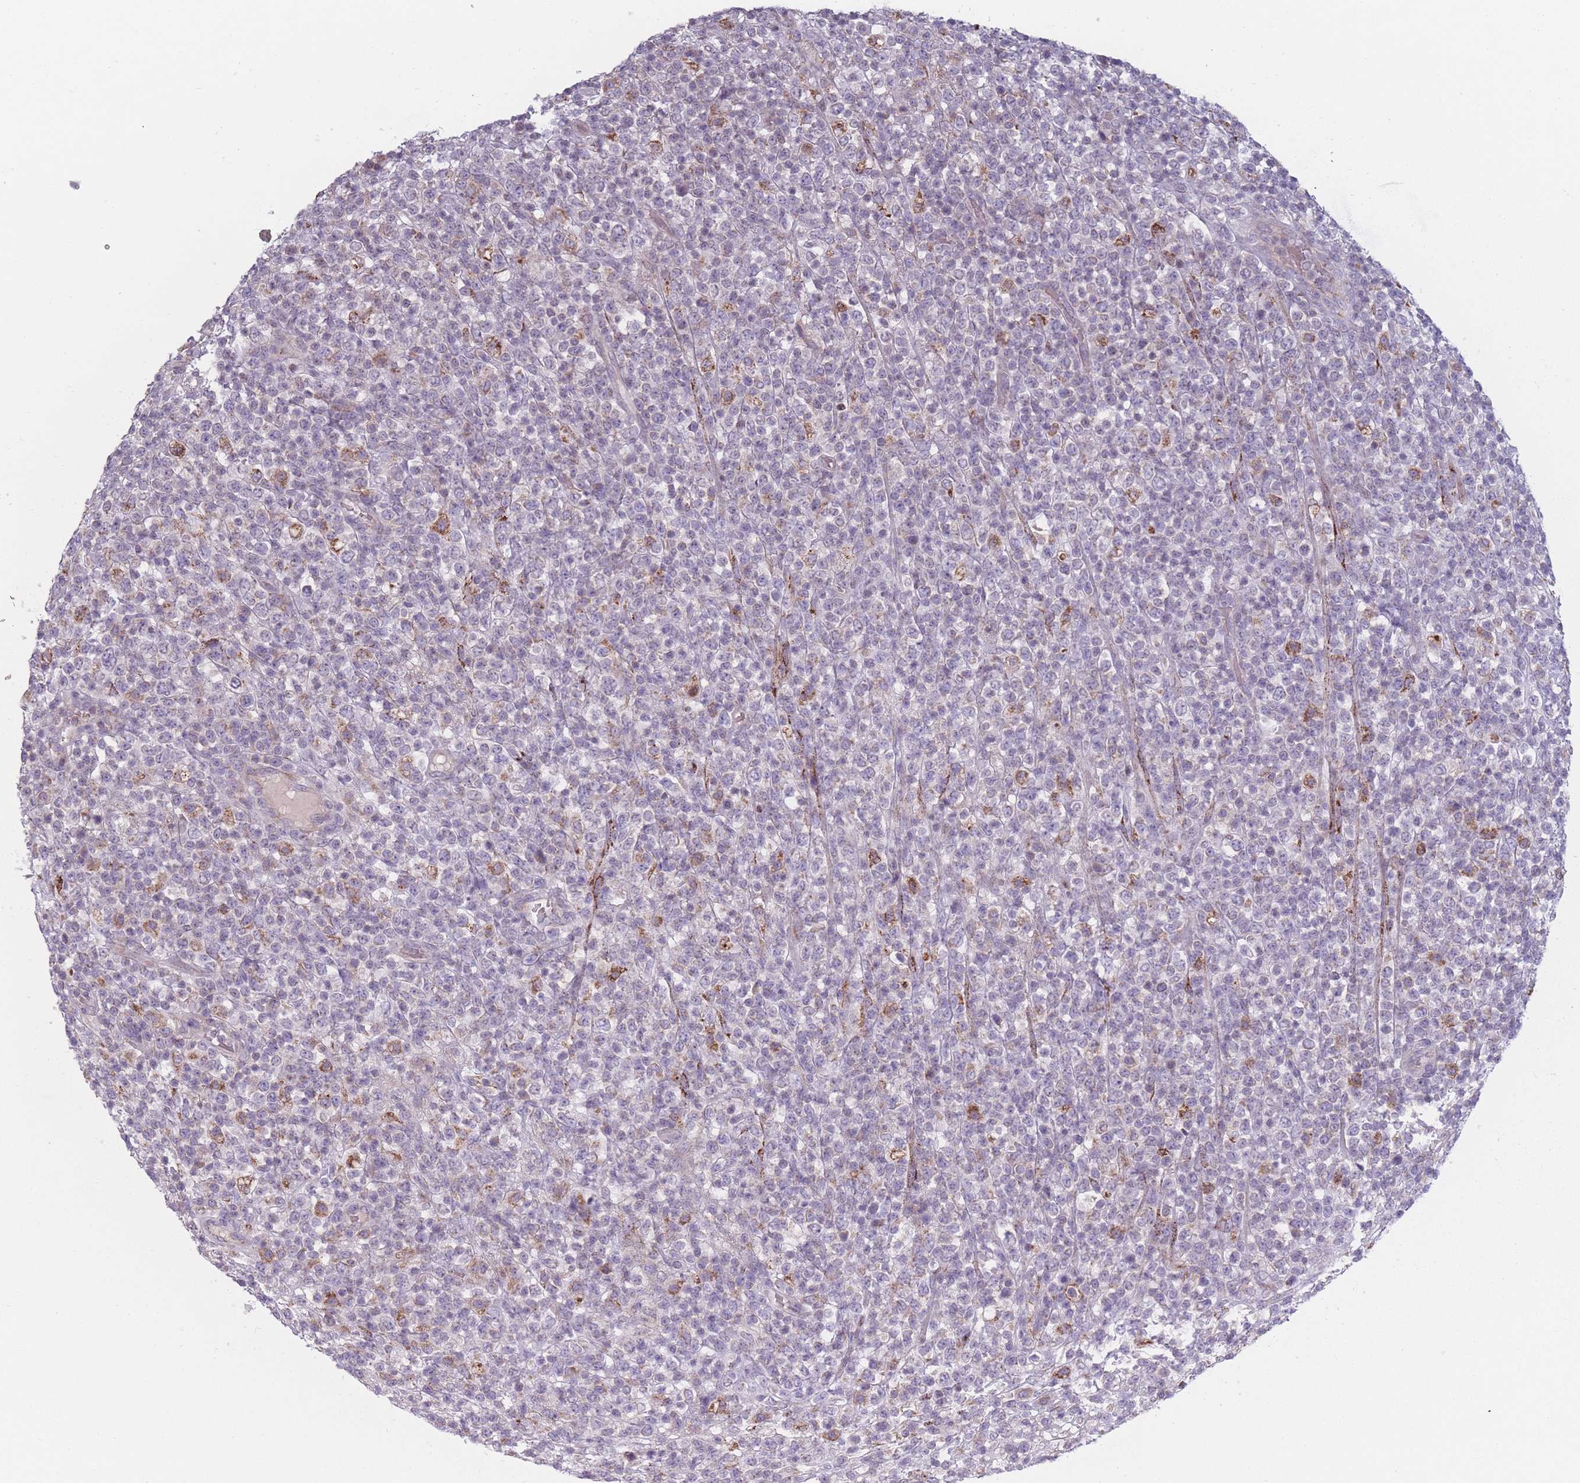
{"staining": {"intensity": "negative", "quantity": "none", "location": "none"}, "tissue": "lymphoma", "cell_type": "Tumor cells", "image_type": "cancer", "snomed": [{"axis": "morphology", "description": "Malignant lymphoma, non-Hodgkin's type, High grade"}, {"axis": "topography", "description": "Colon"}], "caption": "IHC image of neoplastic tissue: high-grade malignant lymphoma, non-Hodgkin's type stained with DAB (3,3'-diaminobenzidine) reveals no significant protein positivity in tumor cells. (DAB (3,3'-diaminobenzidine) immunohistochemistry visualized using brightfield microscopy, high magnification).", "gene": "PEX11B", "patient": {"sex": "female", "age": 53}}